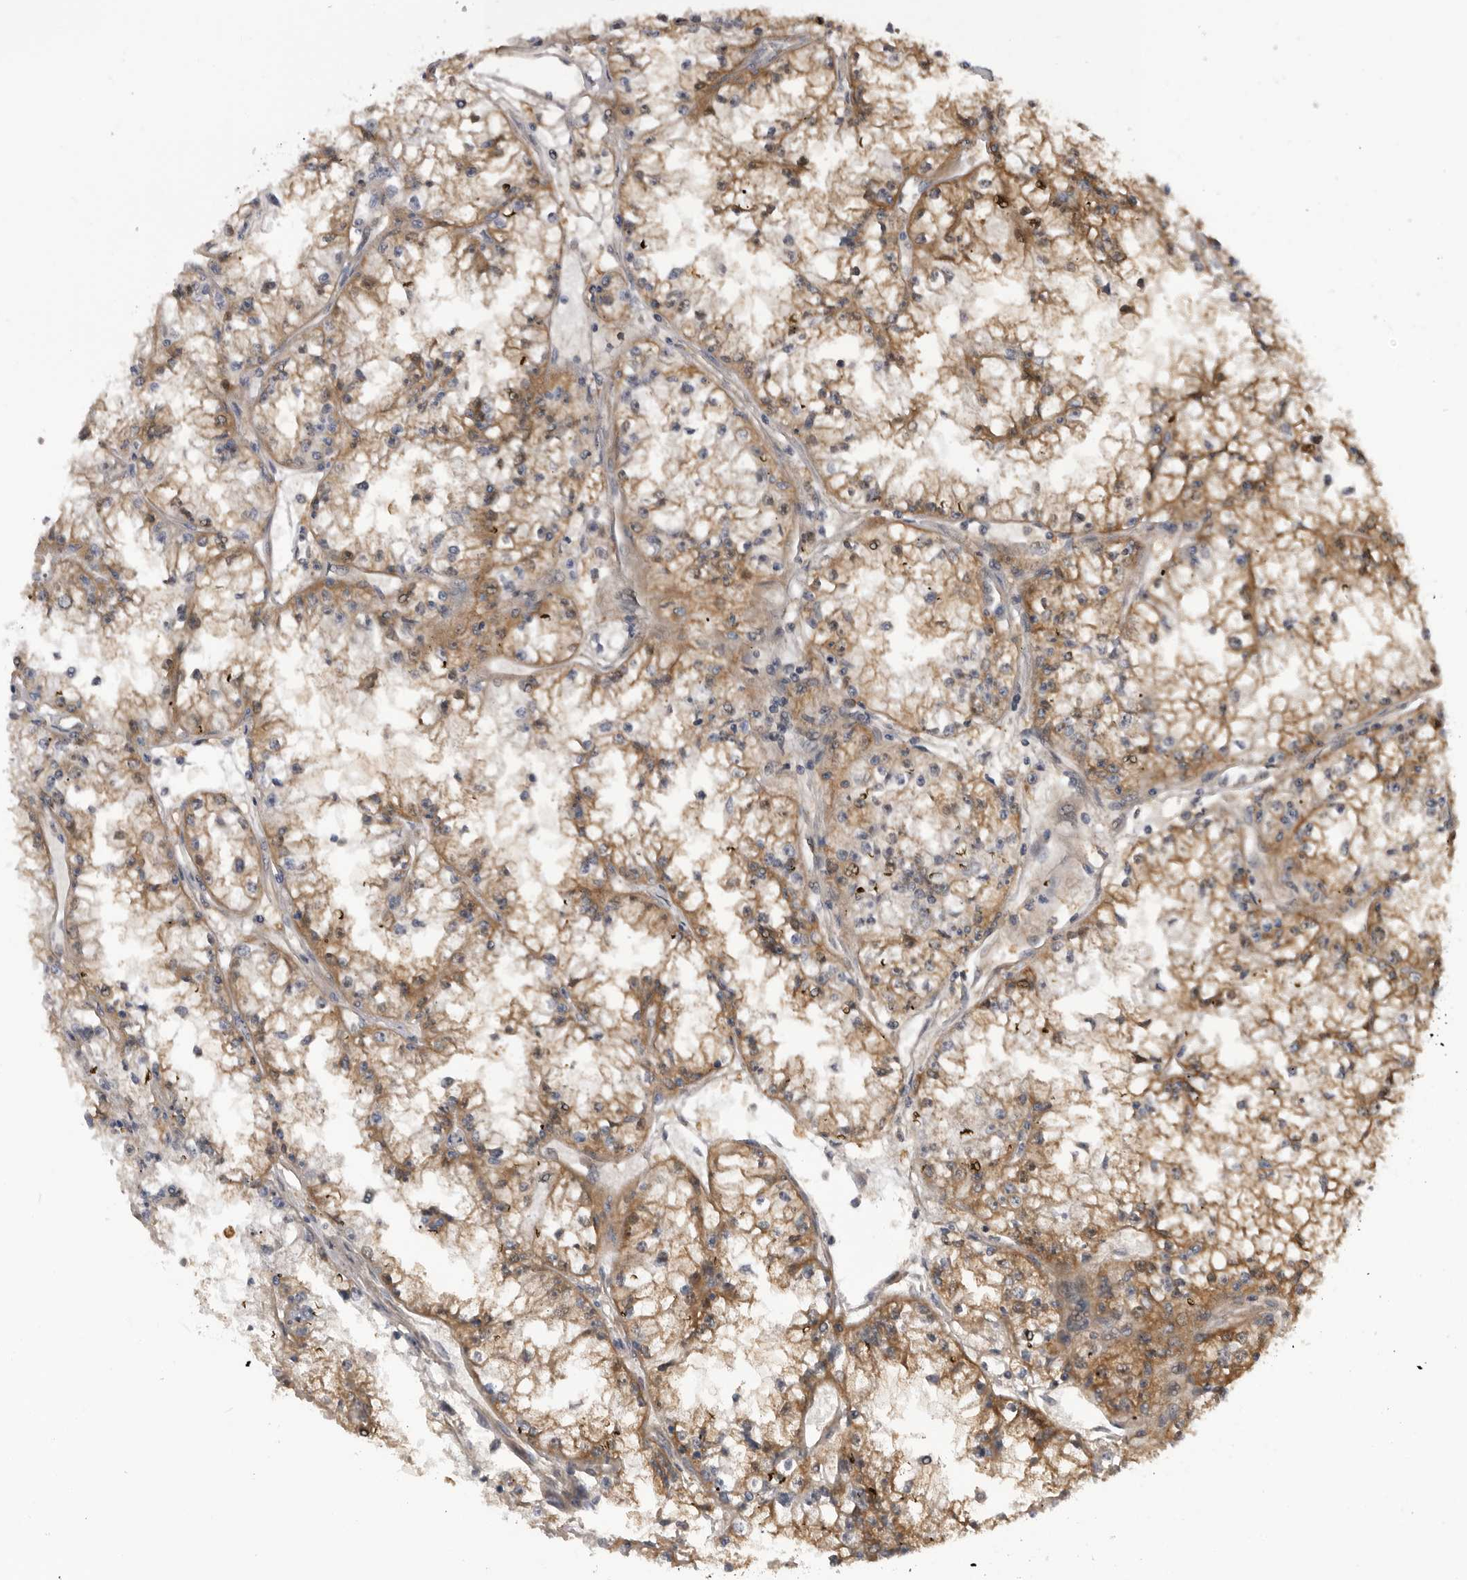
{"staining": {"intensity": "moderate", "quantity": ">75%", "location": "cytoplasmic/membranous,nuclear"}, "tissue": "renal cancer", "cell_type": "Tumor cells", "image_type": "cancer", "snomed": [{"axis": "morphology", "description": "Adenocarcinoma, NOS"}, {"axis": "topography", "description": "Kidney"}], "caption": "Immunohistochemical staining of renal cancer demonstrates moderate cytoplasmic/membranous and nuclear protein positivity in approximately >75% of tumor cells.", "gene": "RAB3GAP2", "patient": {"sex": "male", "age": 56}}